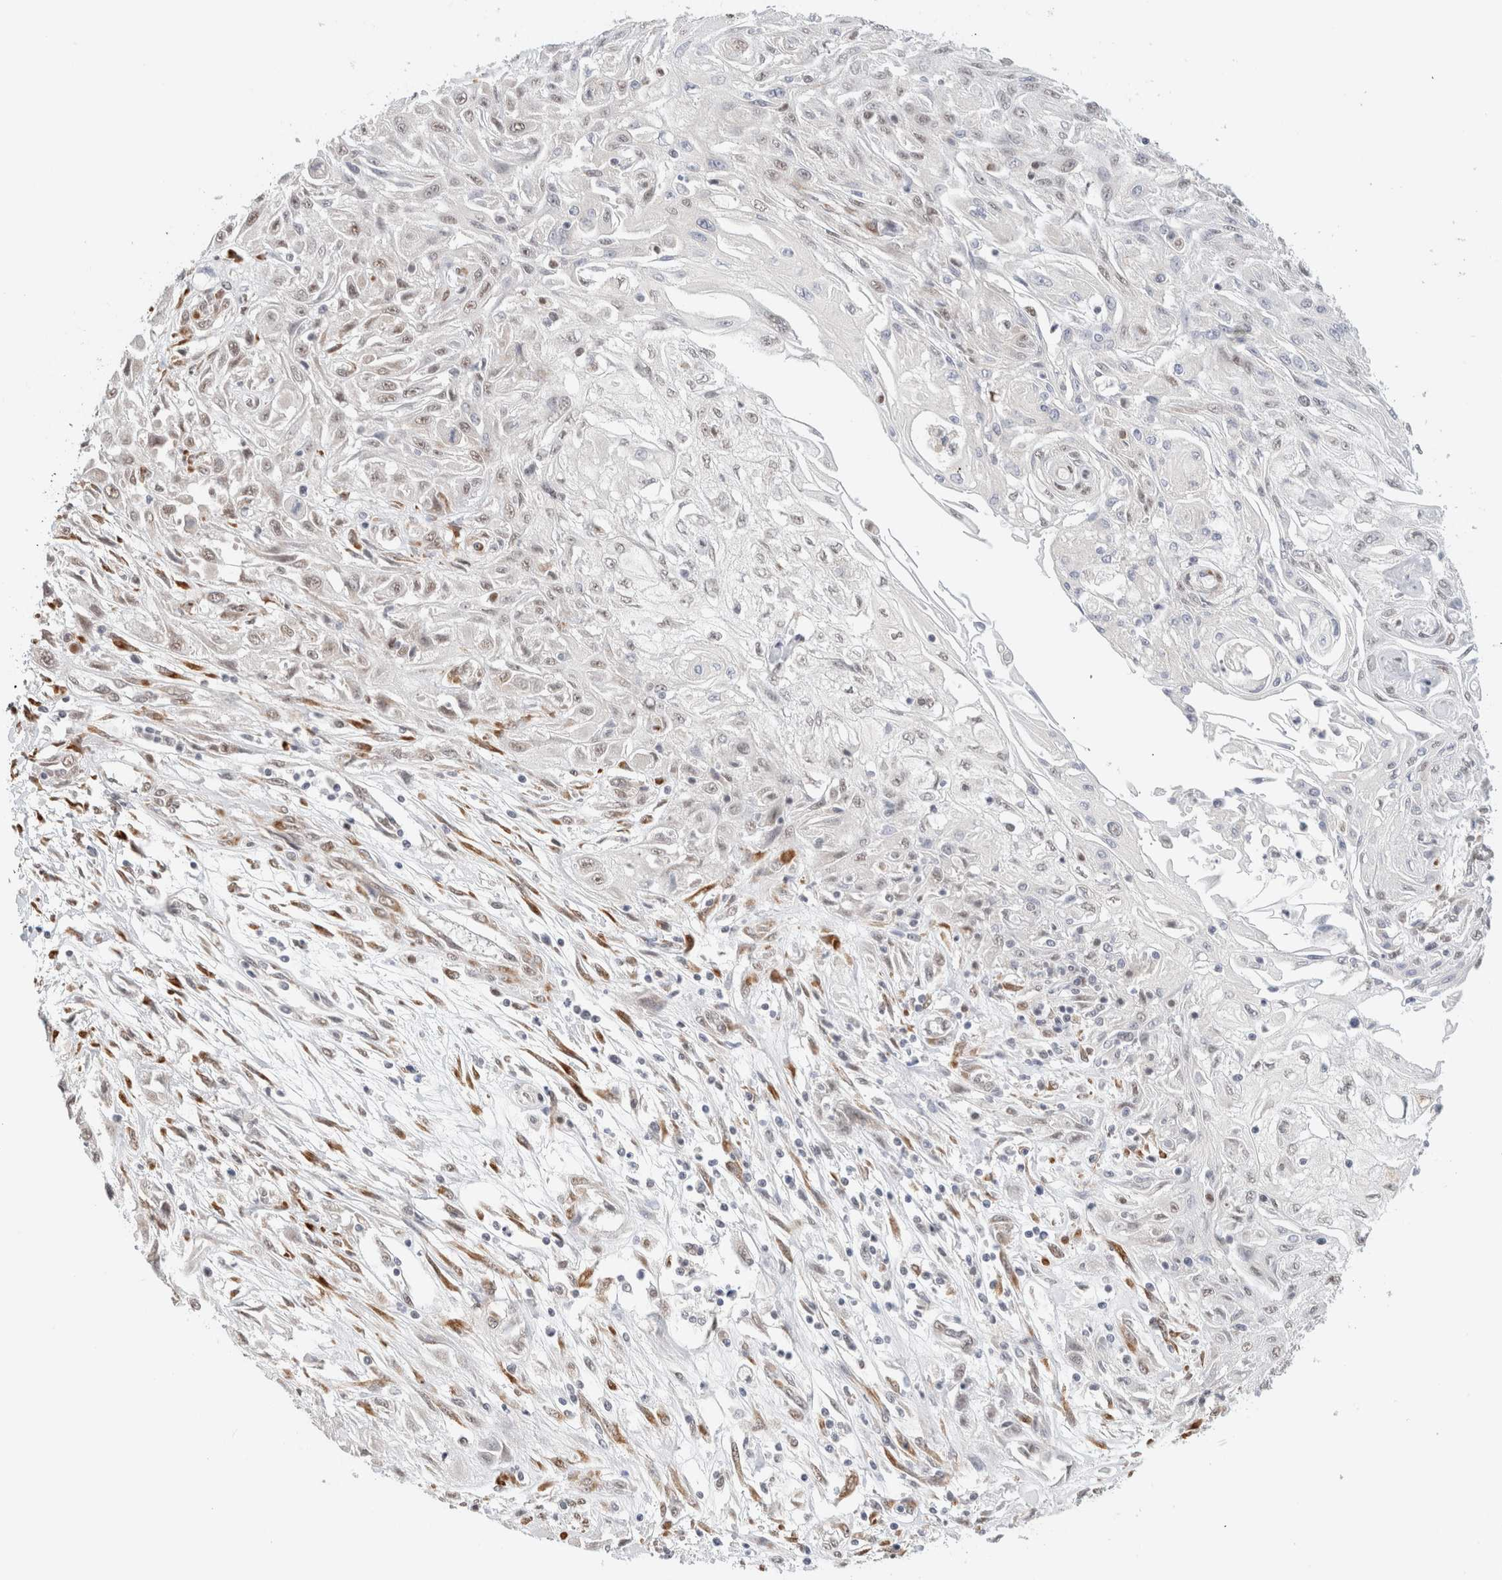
{"staining": {"intensity": "weak", "quantity": "25%-75%", "location": "nuclear"}, "tissue": "skin cancer", "cell_type": "Tumor cells", "image_type": "cancer", "snomed": [{"axis": "morphology", "description": "Squamous cell carcinoma, NOS"}, {"axis": "morphology", "description": "Squamous cell carcinoma, metastatic, NOS"}, {"axis": "topography", "description": "Skin"}, {"axis": "topography", "description": "Lymph node"}], "caption": "Tumor cells show low levels of weak nuclear expression in about 25%-75% of cells in skin cancer.", "gene": "HDLBP", "patient": {"sex": "male", "age": 75}}